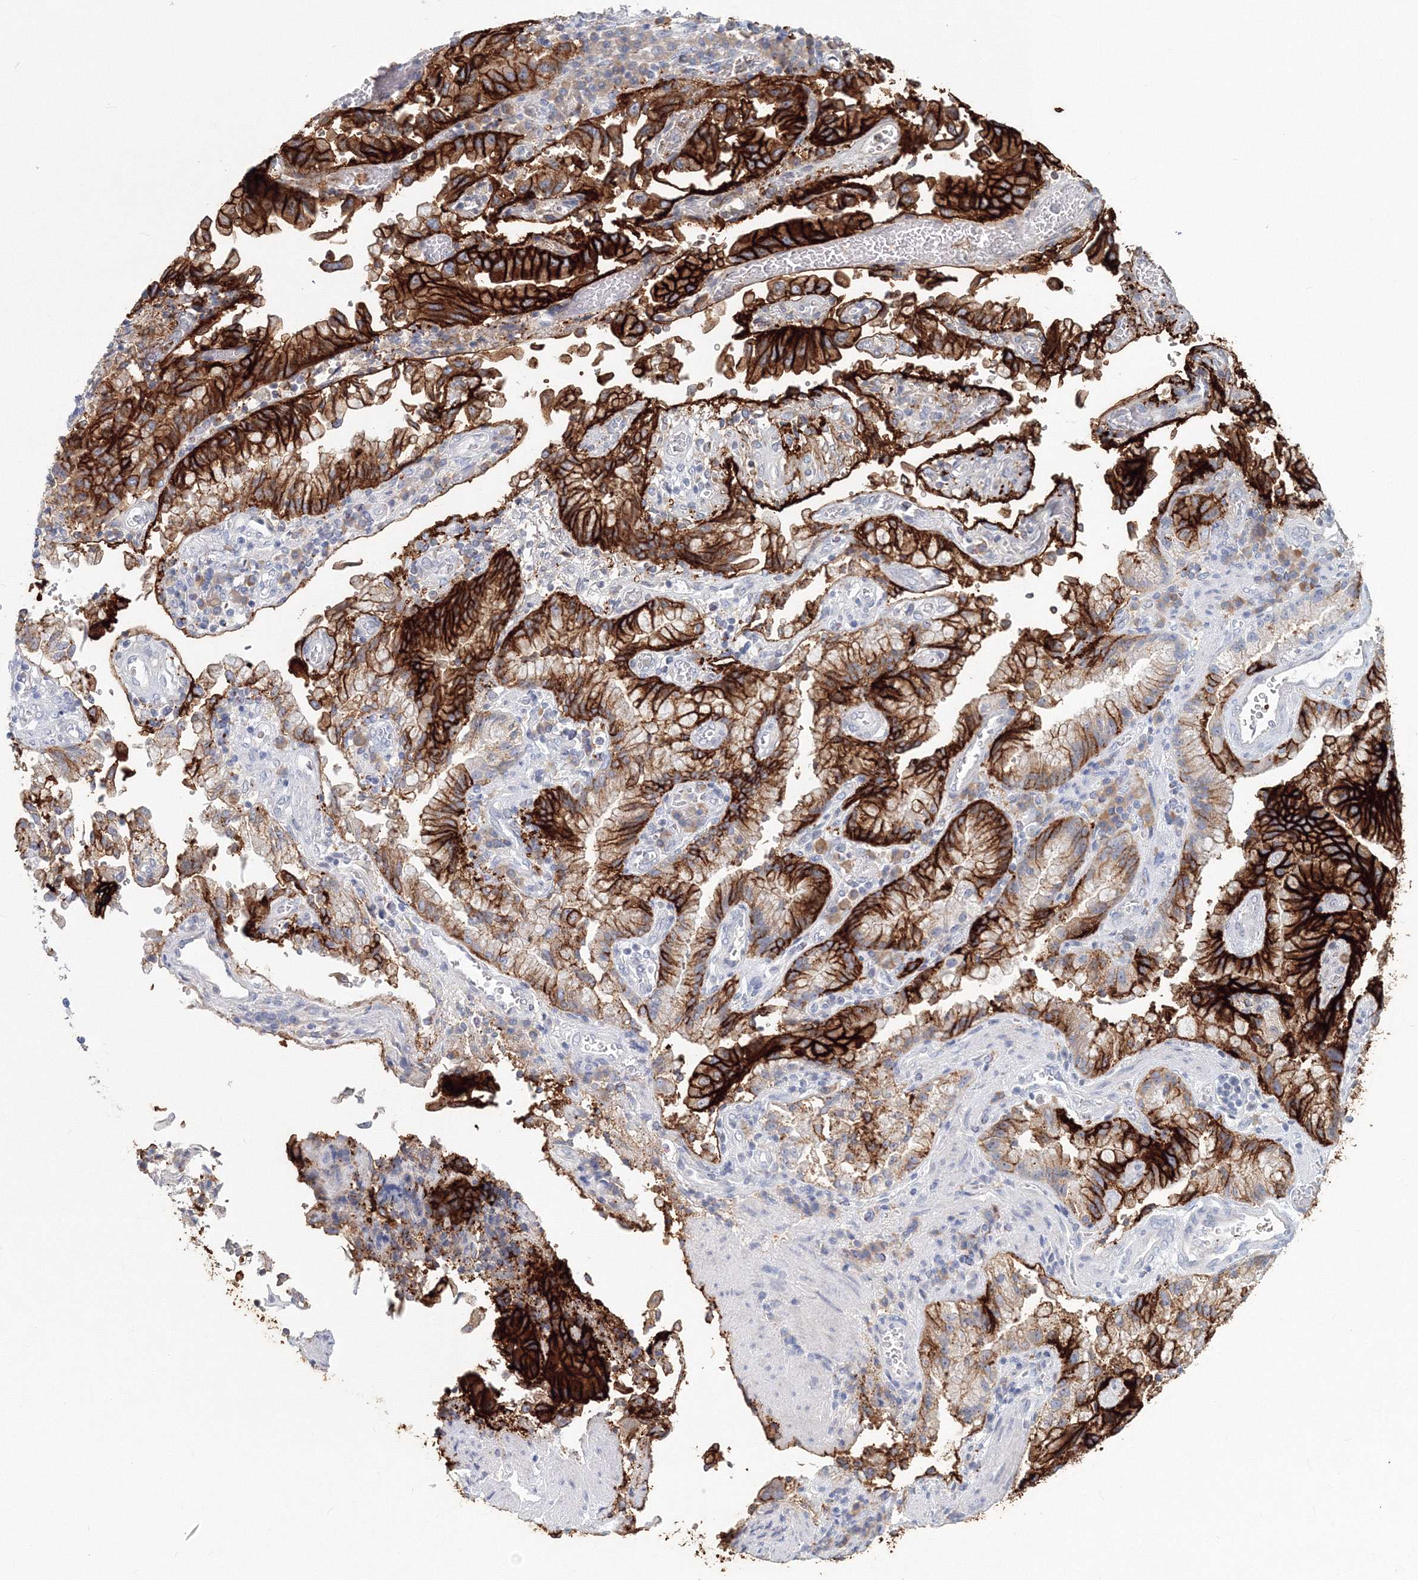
{"staining": {"intensity": "strong", "quantity": ">75%", "location": "cytoplasmic/membranous"}, "tissue": "stomach cancer", "cell_type": "Tumor cells", "image_type": "cancer", "snomed": [{"axis": "morphology", "description": "Adenocarcinoma, NOS"}, {"axis": "topography", "description": "Stomach"}], "caption": "A histopathology image of stomach adenocarcinoma stained for a protein demonstrates strong cytoplasmic/membranous brown staining in tumor cells.", "gene": "VSIG1", "patient": {"sex": "male", "age": 62}}